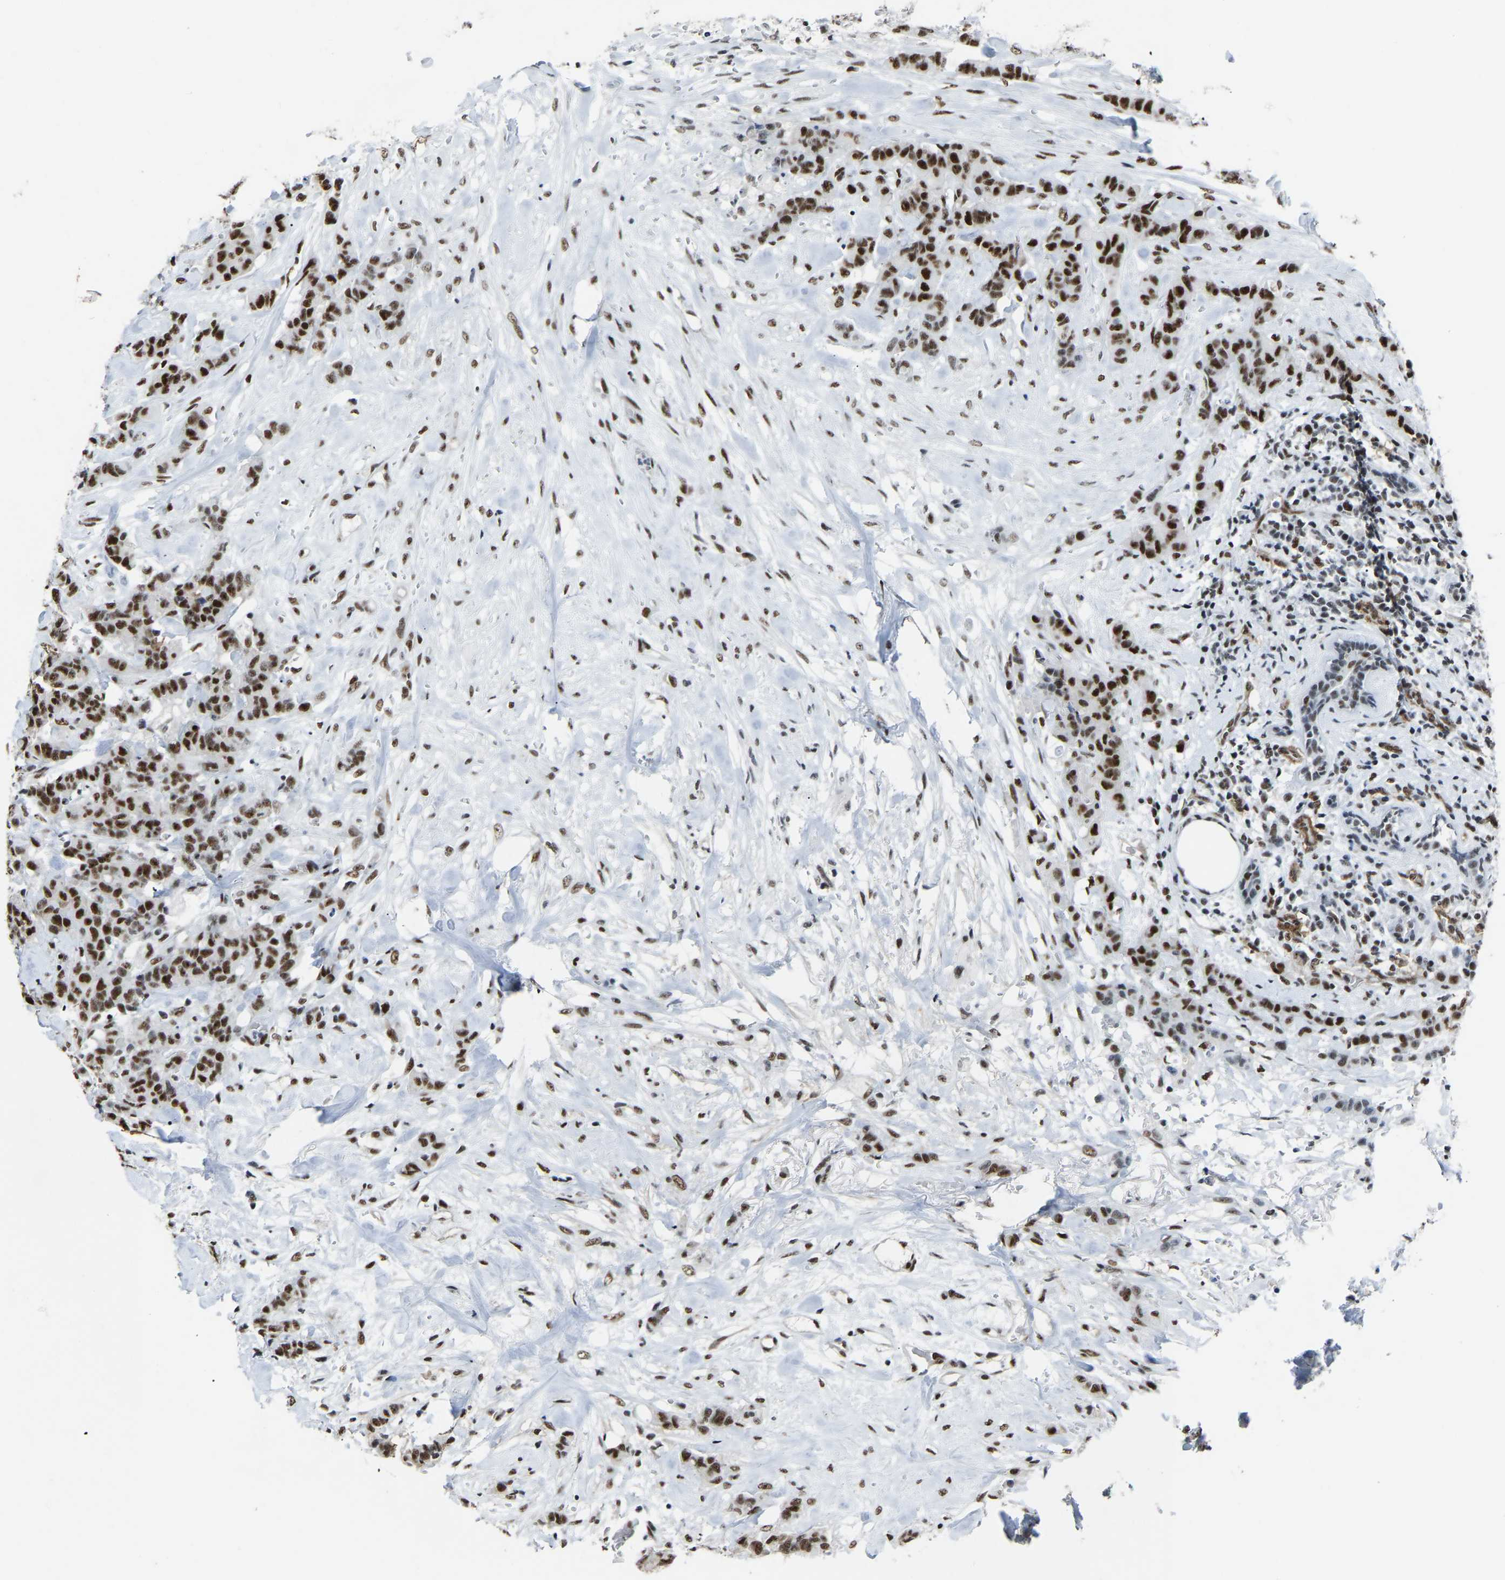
{"staining": {"intensity": "strong", "quantity": ">75%", "location": "nuclear"}, "tissue": "breast cancer", "cell_type": "Tumor cells", "image_type": "cancer", "snomed": [{"axis": "morphology", "description": "Normal tissue, NOS"}, {"axis": "morphology", "description": "Duct carcinoma"}, {"axis": "topography", "description": "Breast"}], "caption": "This is a micrograph of immunohistochemistry (IHC) staining of invasive ductal carcinoma (breast), which shows strong staining in the nuclear of tumor cells.", "gene": "DDX5", "patient": {"sex": "female", "age": 40}}